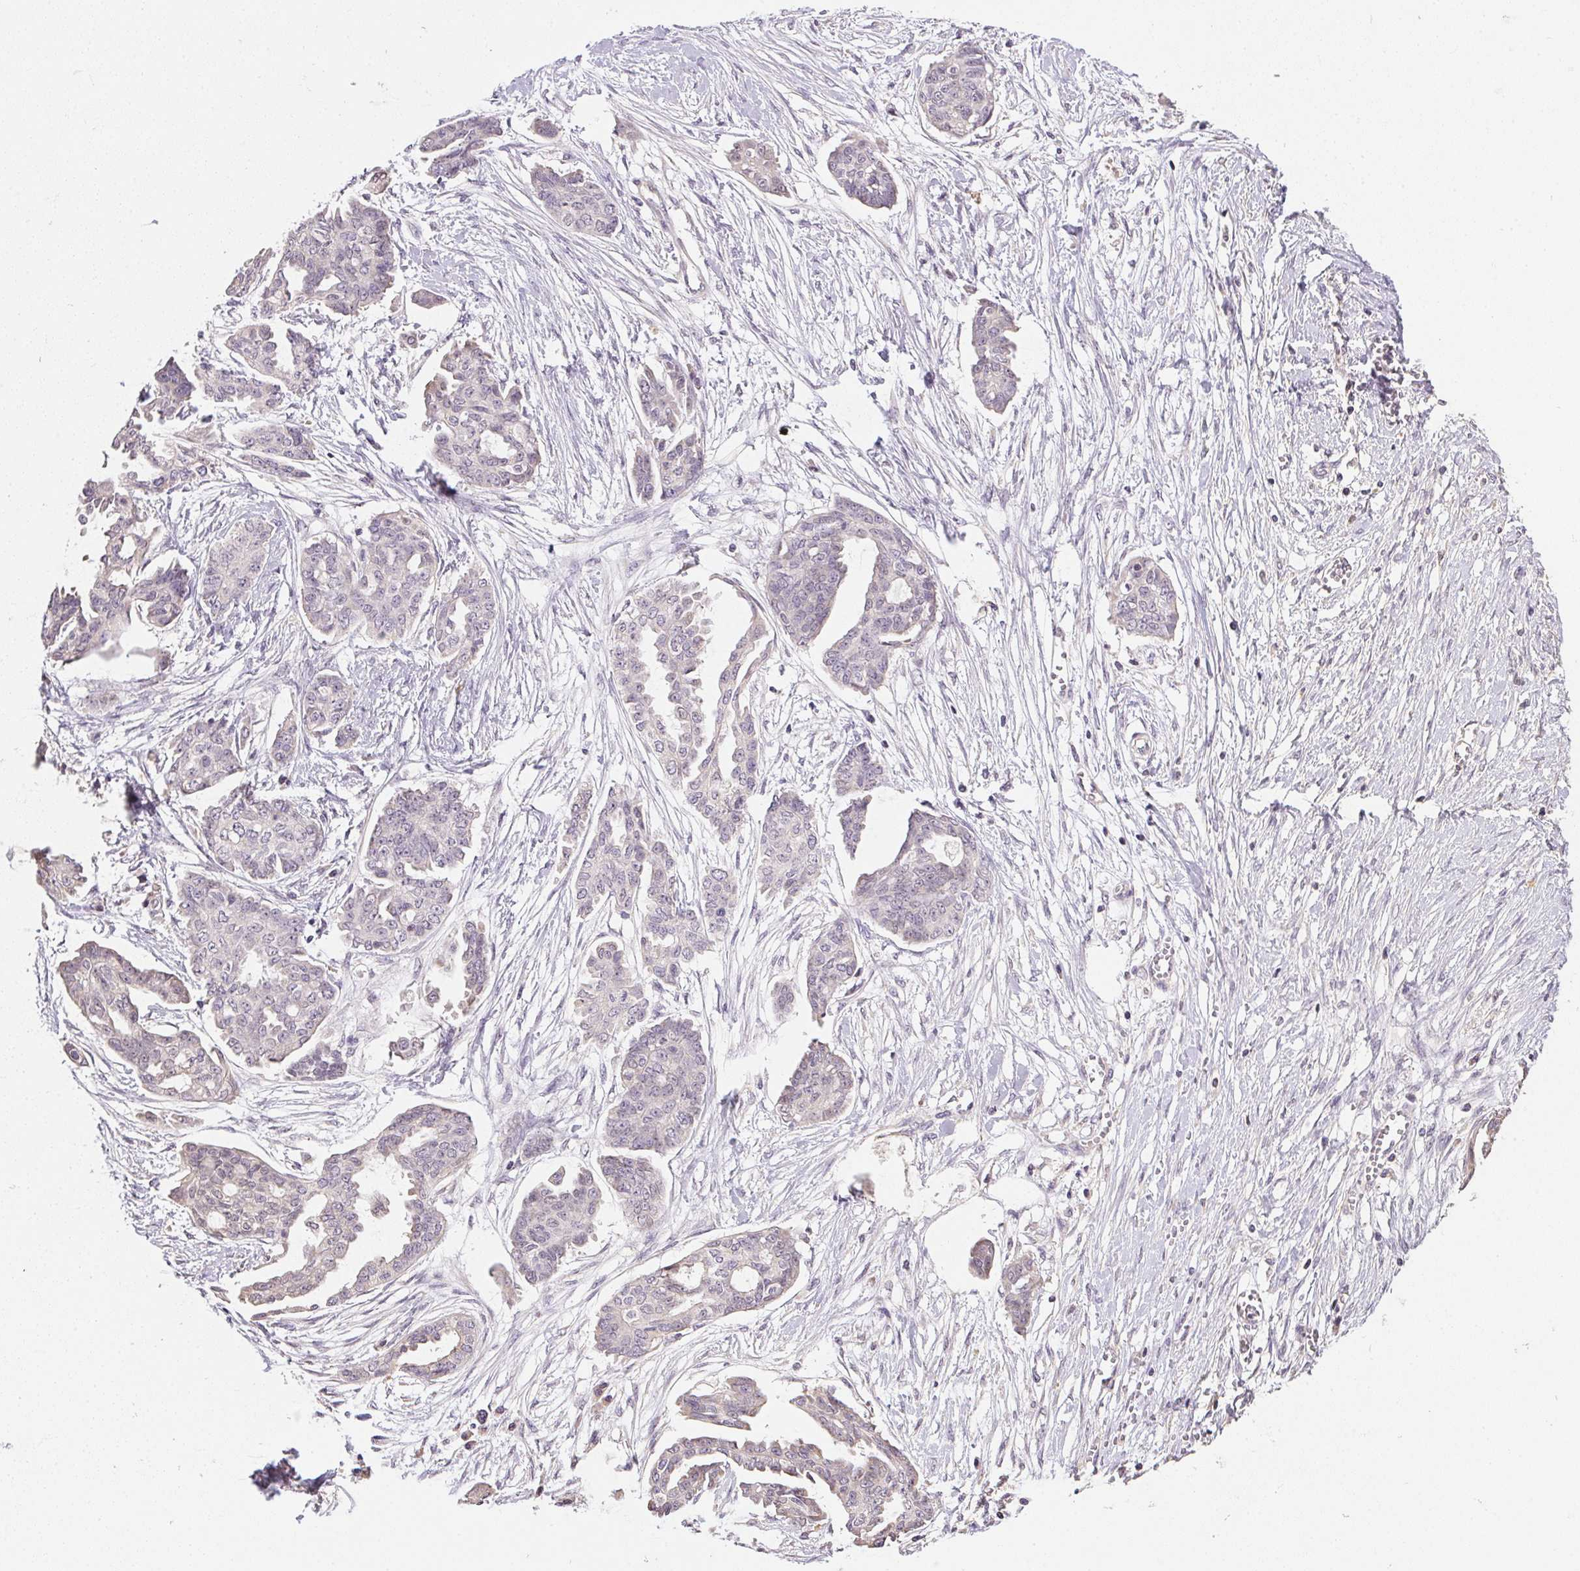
{"staining": {"intensity": "negative", "quantity": "none", "location": "none"}, "tissue": "ovarian cancer", "cell_type": "Tumor cells", "image_type": "cancer", "snomed": [{"axis": "morphology", "description": "Cystadenocarcinoma, serous, NOS"}, {"axis": "topography", "description": "Ovary"}], "caption": "There is no significant staining in tumor cells of ovarian serous cystadenocarcinoma.", "gene": "ALDH8A1", "patient": {"sex": "female", "age": 71}}